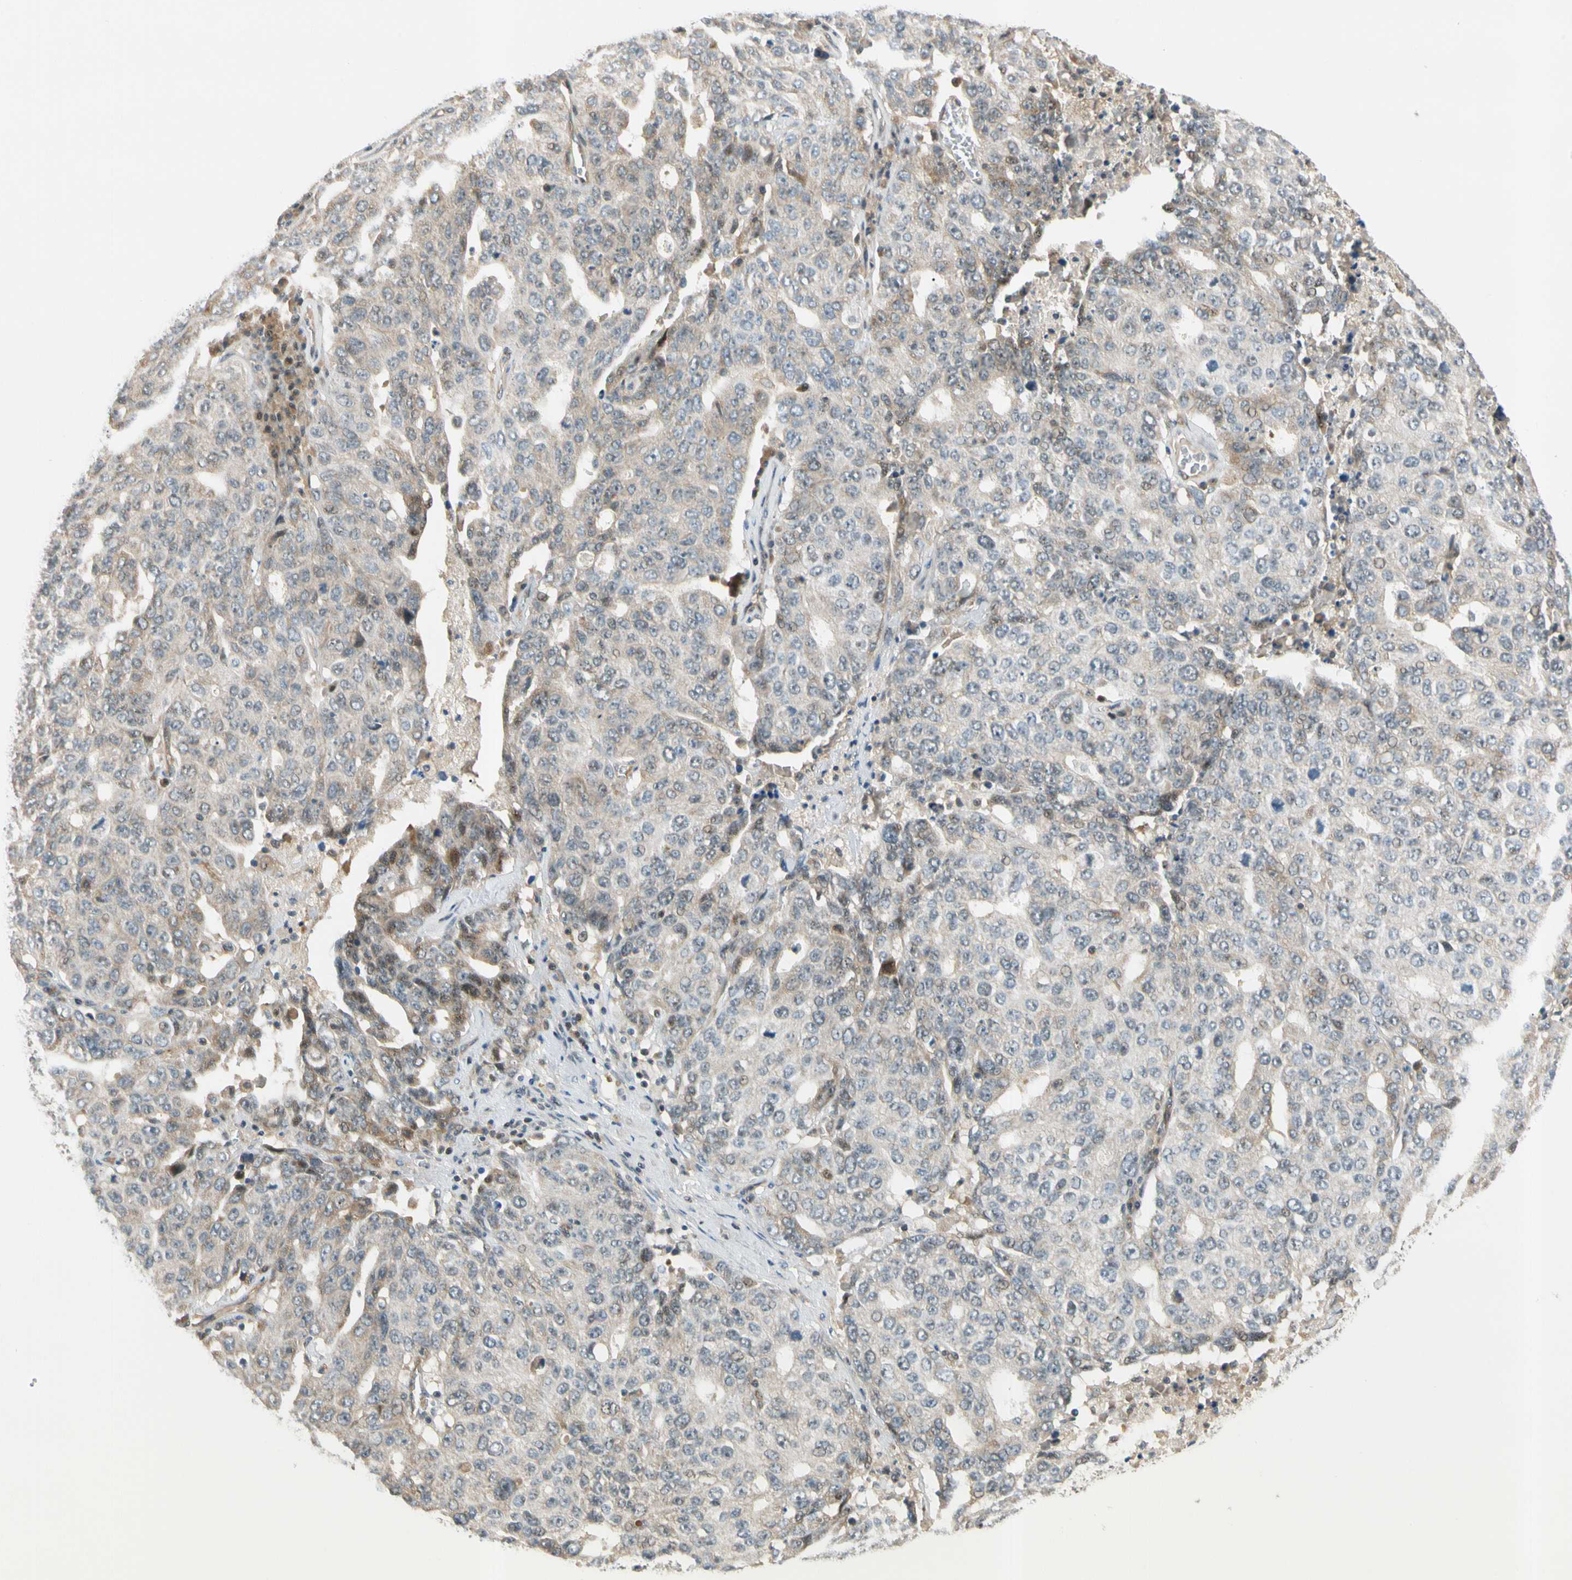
{"staining": {"intensity": "weak", "quantity": "25%-75%", "location": "cytoplasmic/membranous,nuclear"}, "tissue": "ovarian cancer", "cell_type": "Tumor cells", "image_type": "cancer", "snomed": [{"axis": "morphology", "description": "Carcinoma, endometroid"}, {"axis": "topography", "description": "Ovary"}], "caption": "Immunohistochemistry micrograph of endometroid carcinoma (ovarian) stained for a protein (brown), which demonstrates low levels of weak cytoplasmic/membranous and nuclear positivity in about 25%-75% of tumor cells.", "gene": "GATD1", "patient": {"sex": "female", "age": 62}}